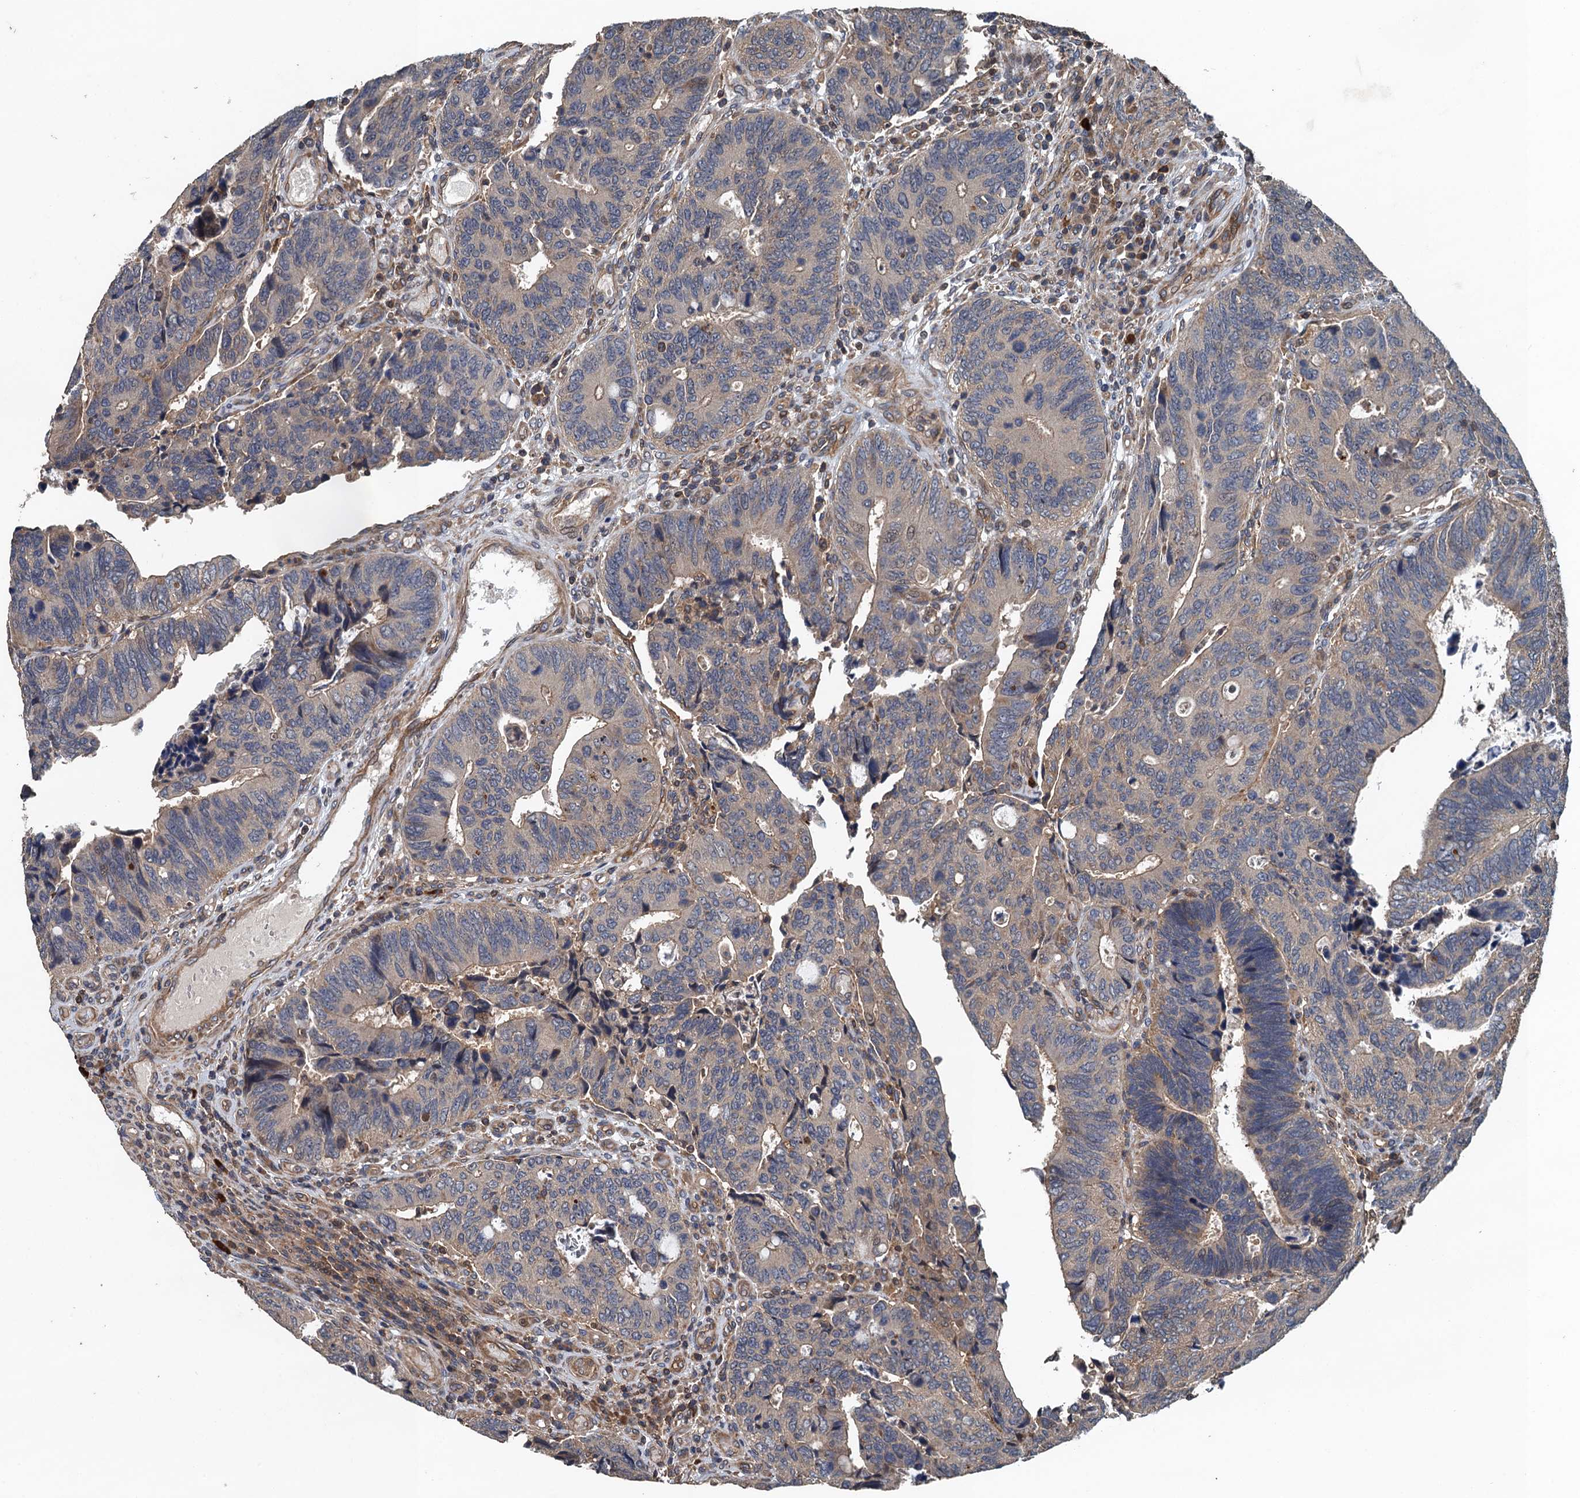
{"staining": {"intensity": "weak", "quantity": "25%-75%", "location": "cytoplasmic/membranous"}, "tissue": "colorectal cancer", "cell_type": "Tumor cells", "image_type": "cancer", "snomed": [{"axis": "morphology", "description": "Adenocarcinoma, NOS"}, {"axis": "topography", "description": "Colon"}], "caption": "A brown stain labels weak cytoplasmic/membranous positivity of a protein in adenocarcinoma (colorectal) tumor cells. (Brightfield microscopy of DAB IHC at high magnification).", "gene": "BORCS5", "patient": {"sex": "male", "age": 87}}